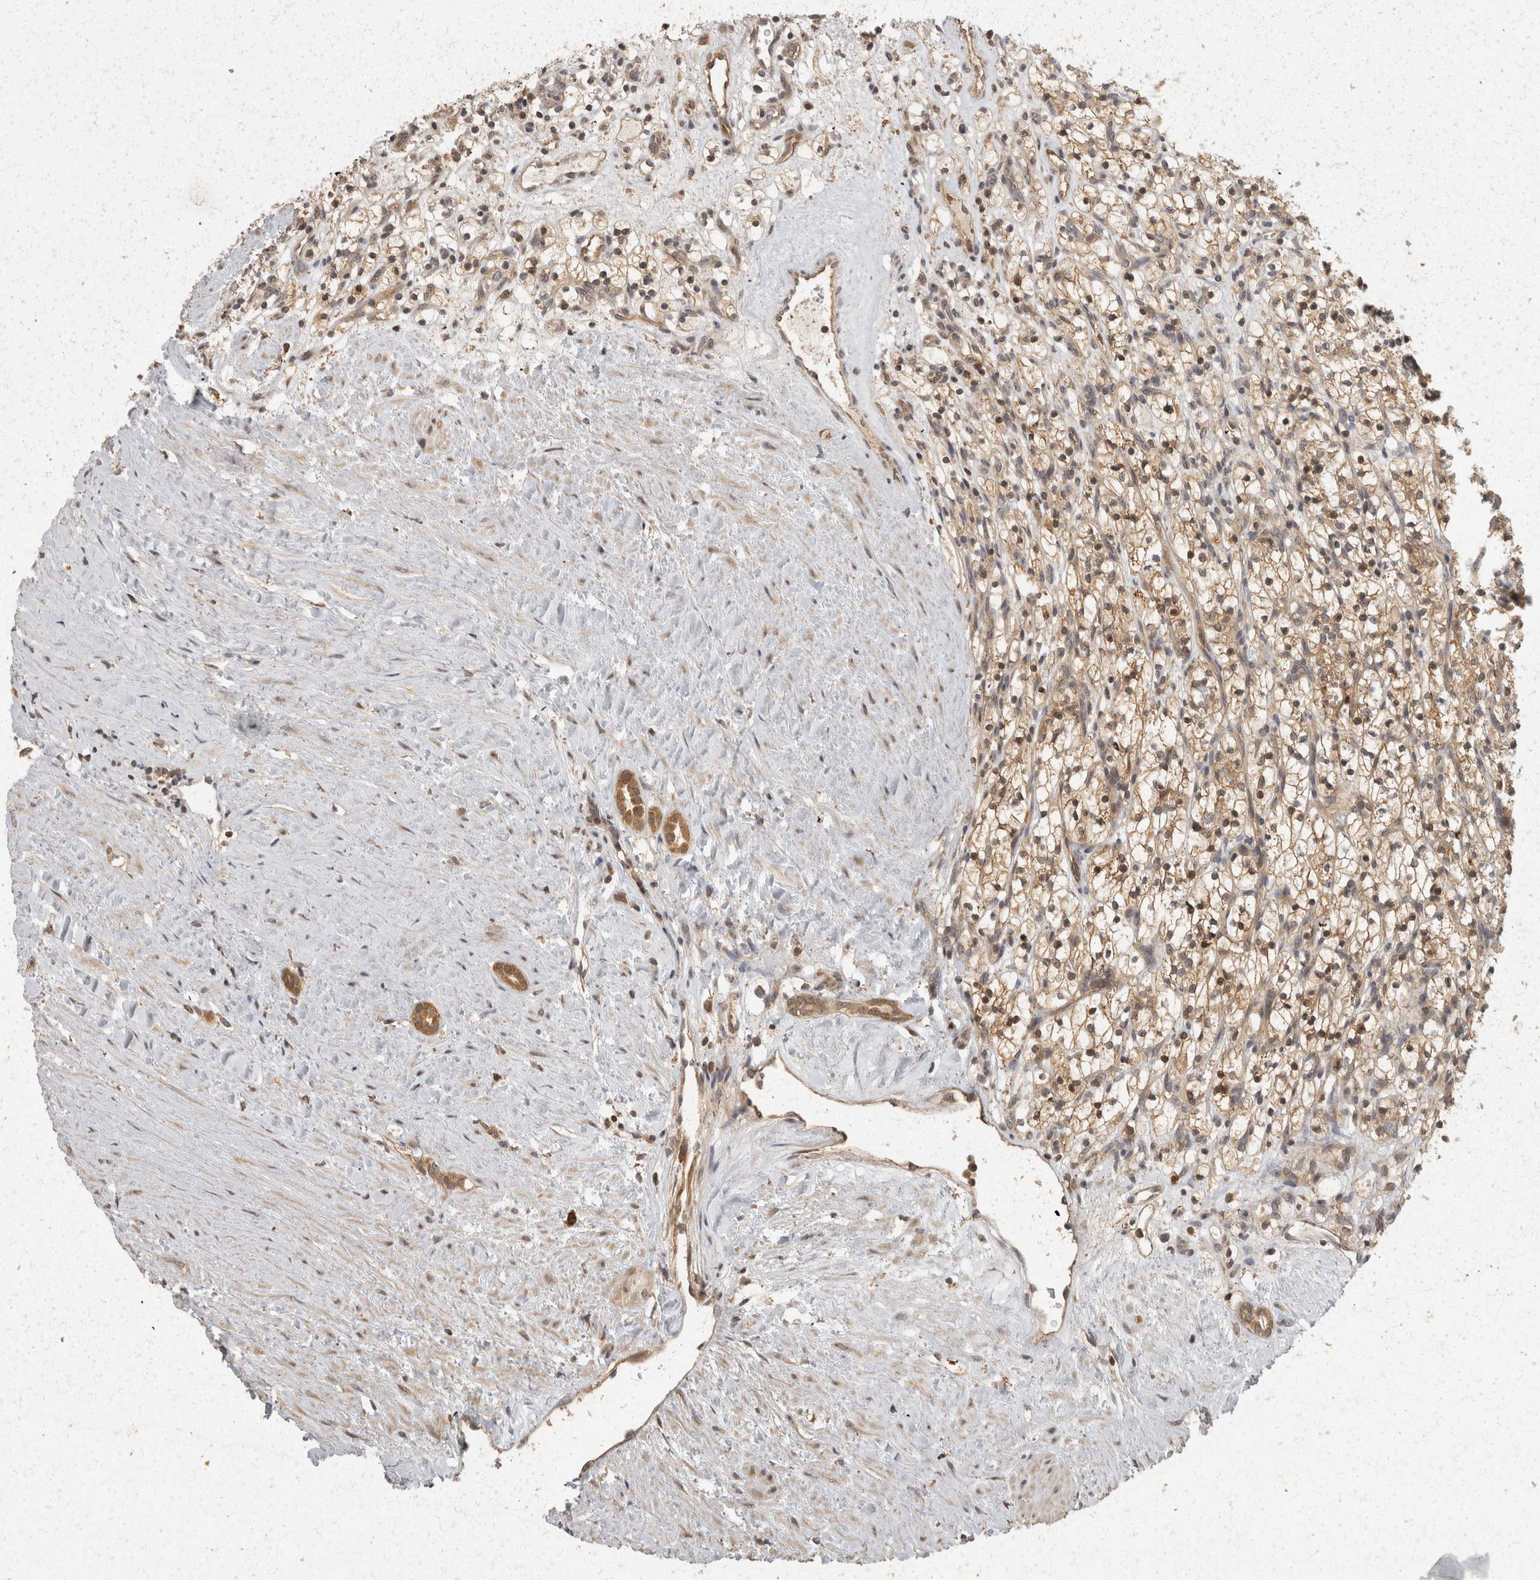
{"staining": {"intensity": "moderate", "quantity": ">75%", "location": "cytoplasmic/membranous"}, "tissue": "renal cancer", "cell_type": "Tumor cells", "image_type": "cancer", "snomed": [{"axis": "morphology", "description": "Adenocarcinoma, NOS"}, {"axis": "topography", "description": "Kidney"}], "caption": "Immunohistochemical staining of human adenocarcinoma (renal) displays moderate cytoplasmic/membranous protein expression in about >75% of tumor cells. (DAB IHC with brightfield microscopy, high magnification).", "gene": "ACAT2", "patient": {"sex": "female", "age": 57}}